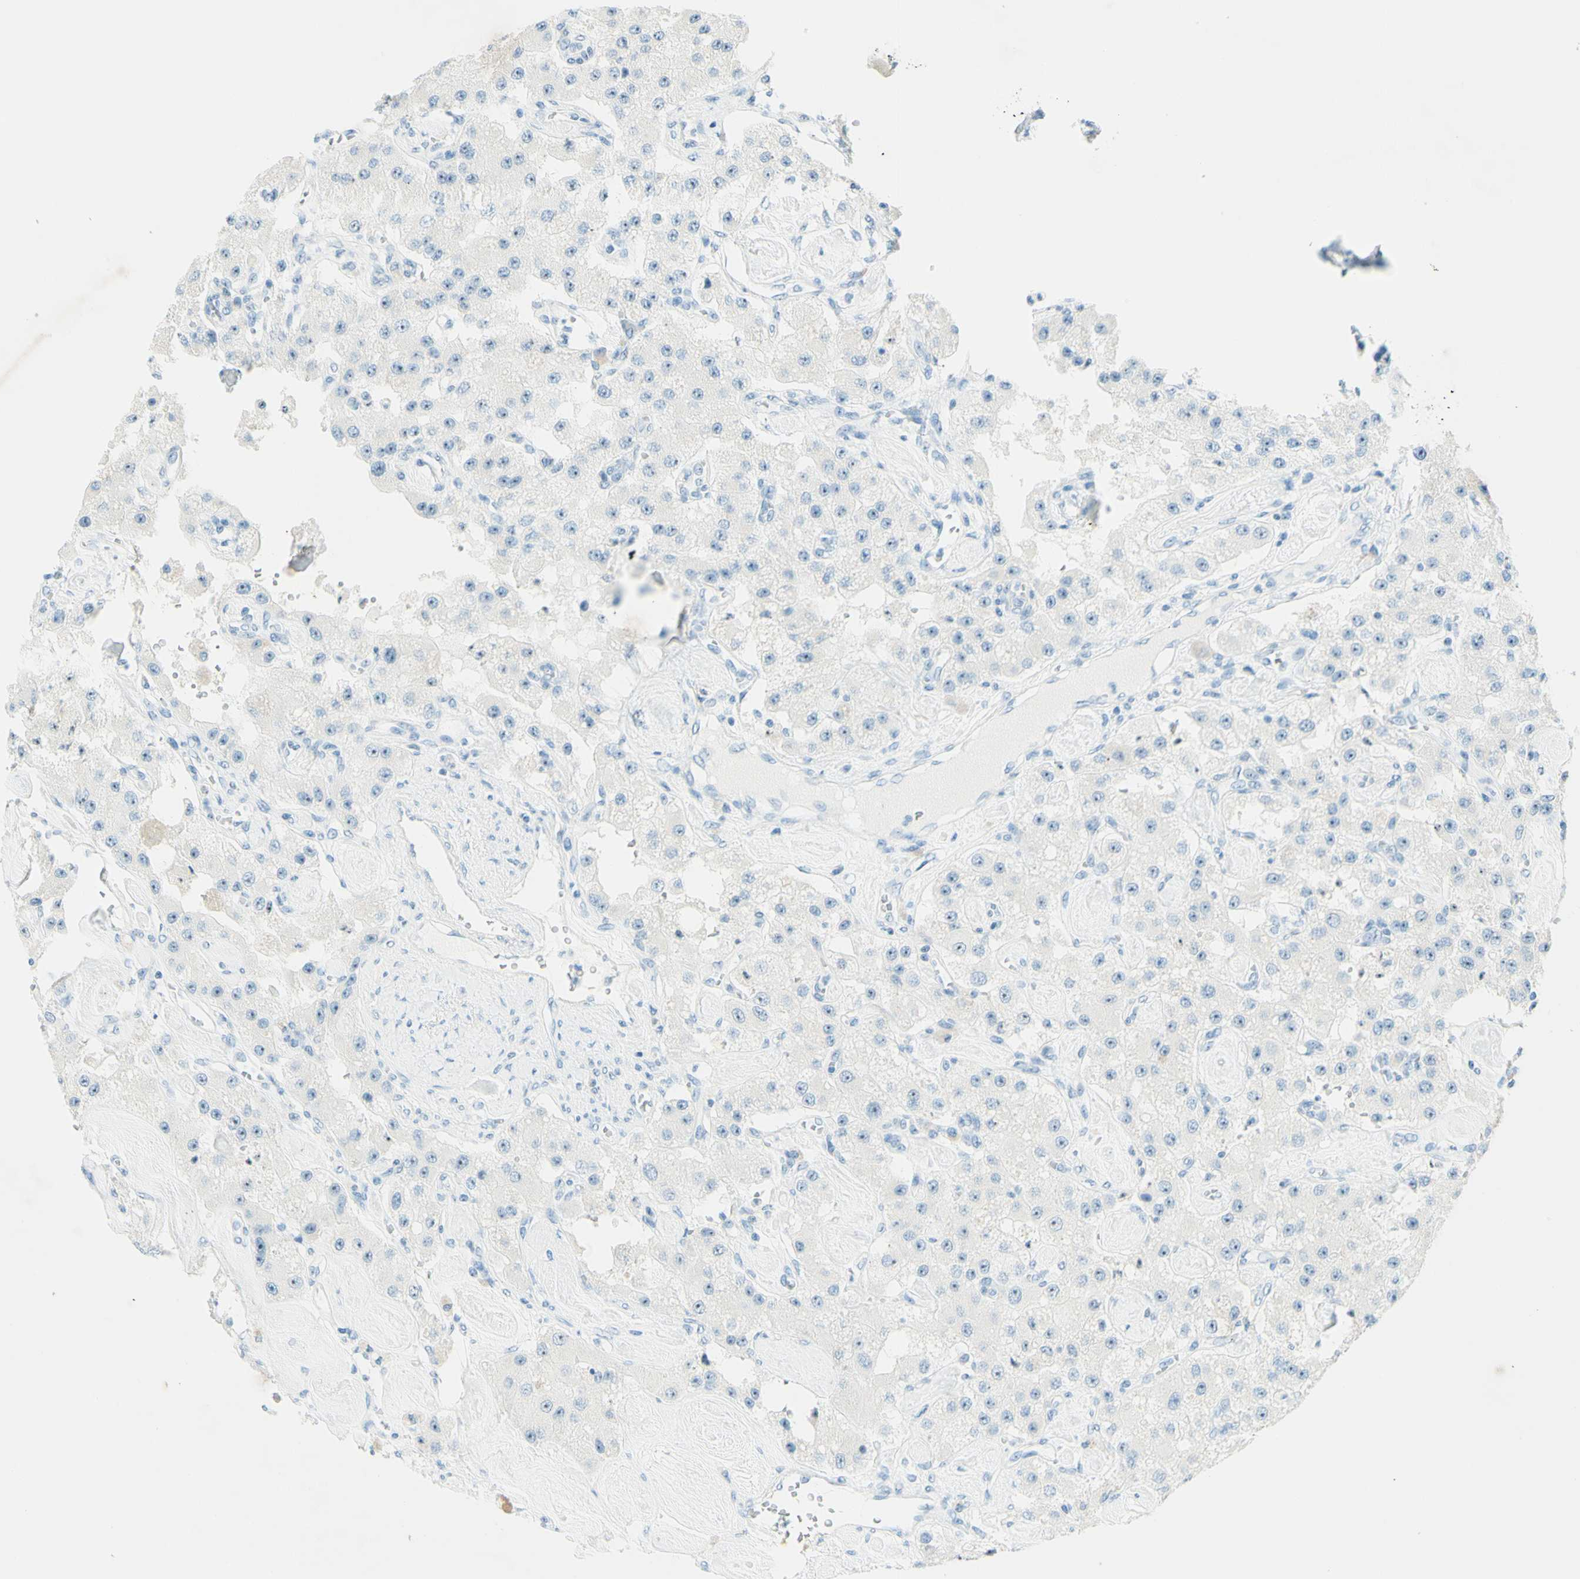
{"staining": {"intensity": "negative", "quantity": "none", "location": "none"}, "tissue": "carcinoid", "cell_type": "Tumor cells", "image_type": "cancer", "snomed": [{"axis": "morphology", "description": "Carcinoid, malignant, NOS"}, {"axis": "topography", "description": "Pancreas"}], "caption": "This photomicrograph is of carcinoid stained with IHC to label a protein in brown with the nuclei are counter-stained blue. There is no positivity in tumor cells.", "gene": "FMR1NB", "patient": {"sex": "male", "age": 41}}